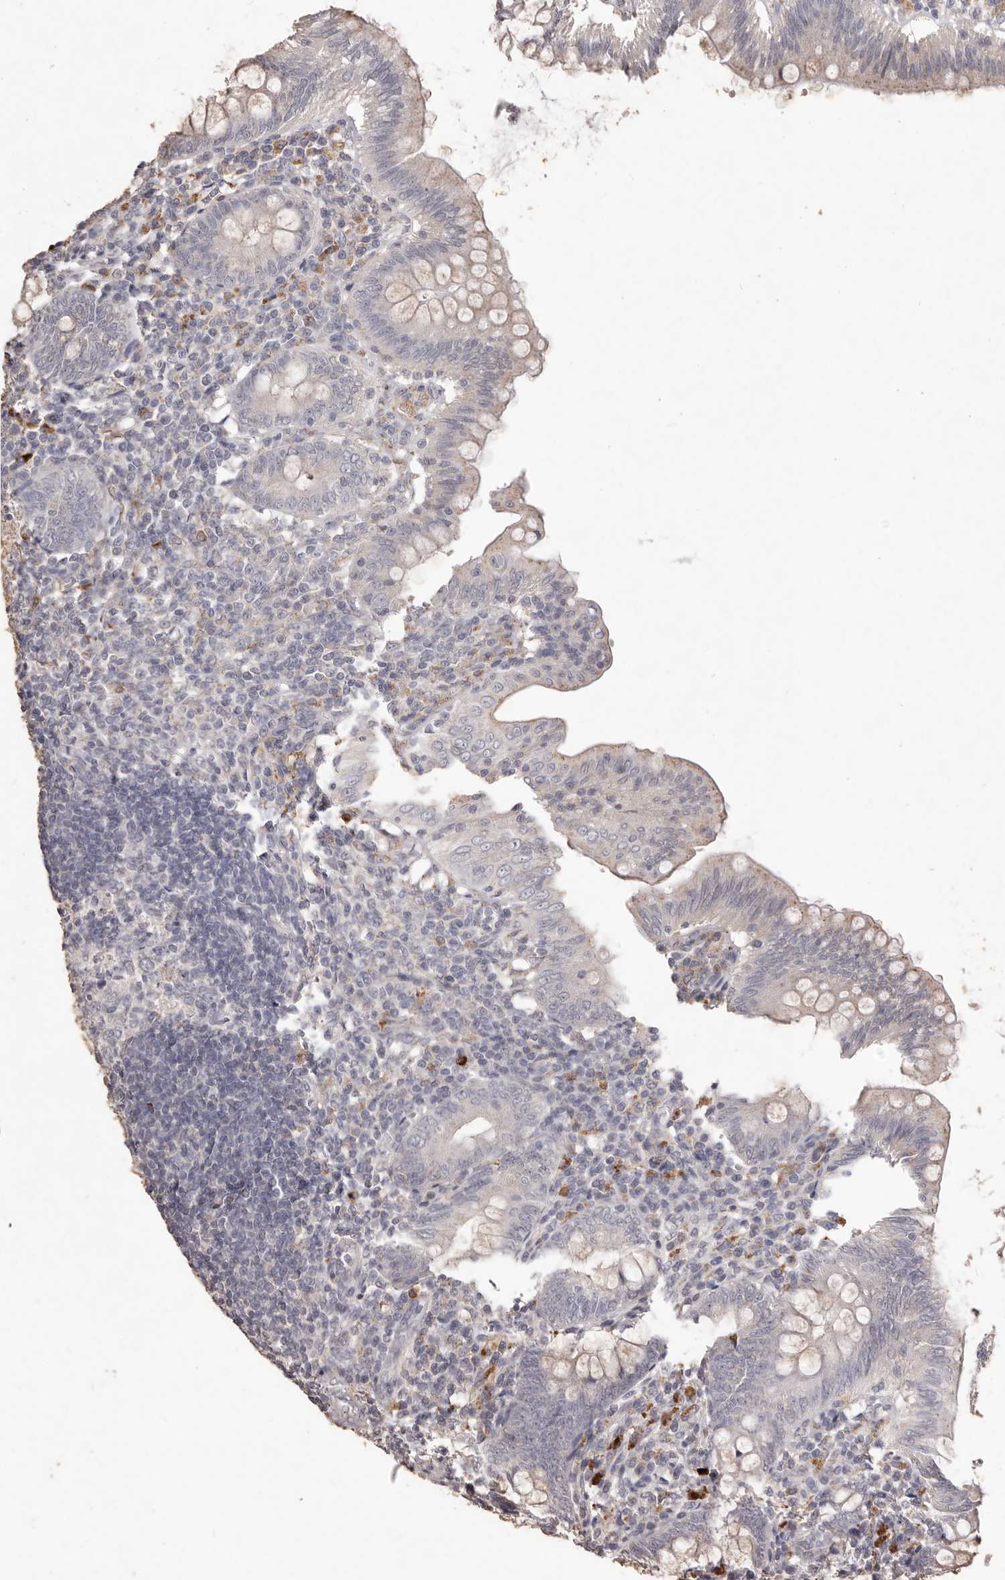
{"staining": {"intensity": "weak", "quantity": "25%-75%", "location": "cytoplasmic/membranous"}, "tissue": "appendix", "cell_type": "Glandular cells", "image_type": "normal", "snomed": [{"axis": "morphology", "description": "Normal tissue, NOS"}, {"axis": "topography", "description": "Appendix"}], "caption": "IHC histopathology image of benign appendix: human appendix stained using IHC displays low levels of weak protein expression localized specifically in the cytoplasmic/membranous of glandular cells, appearing as a cytoplasmic/membranous brown color.", "gene": "PRSS27", "patient": {"sex": "male", "age": 14}}